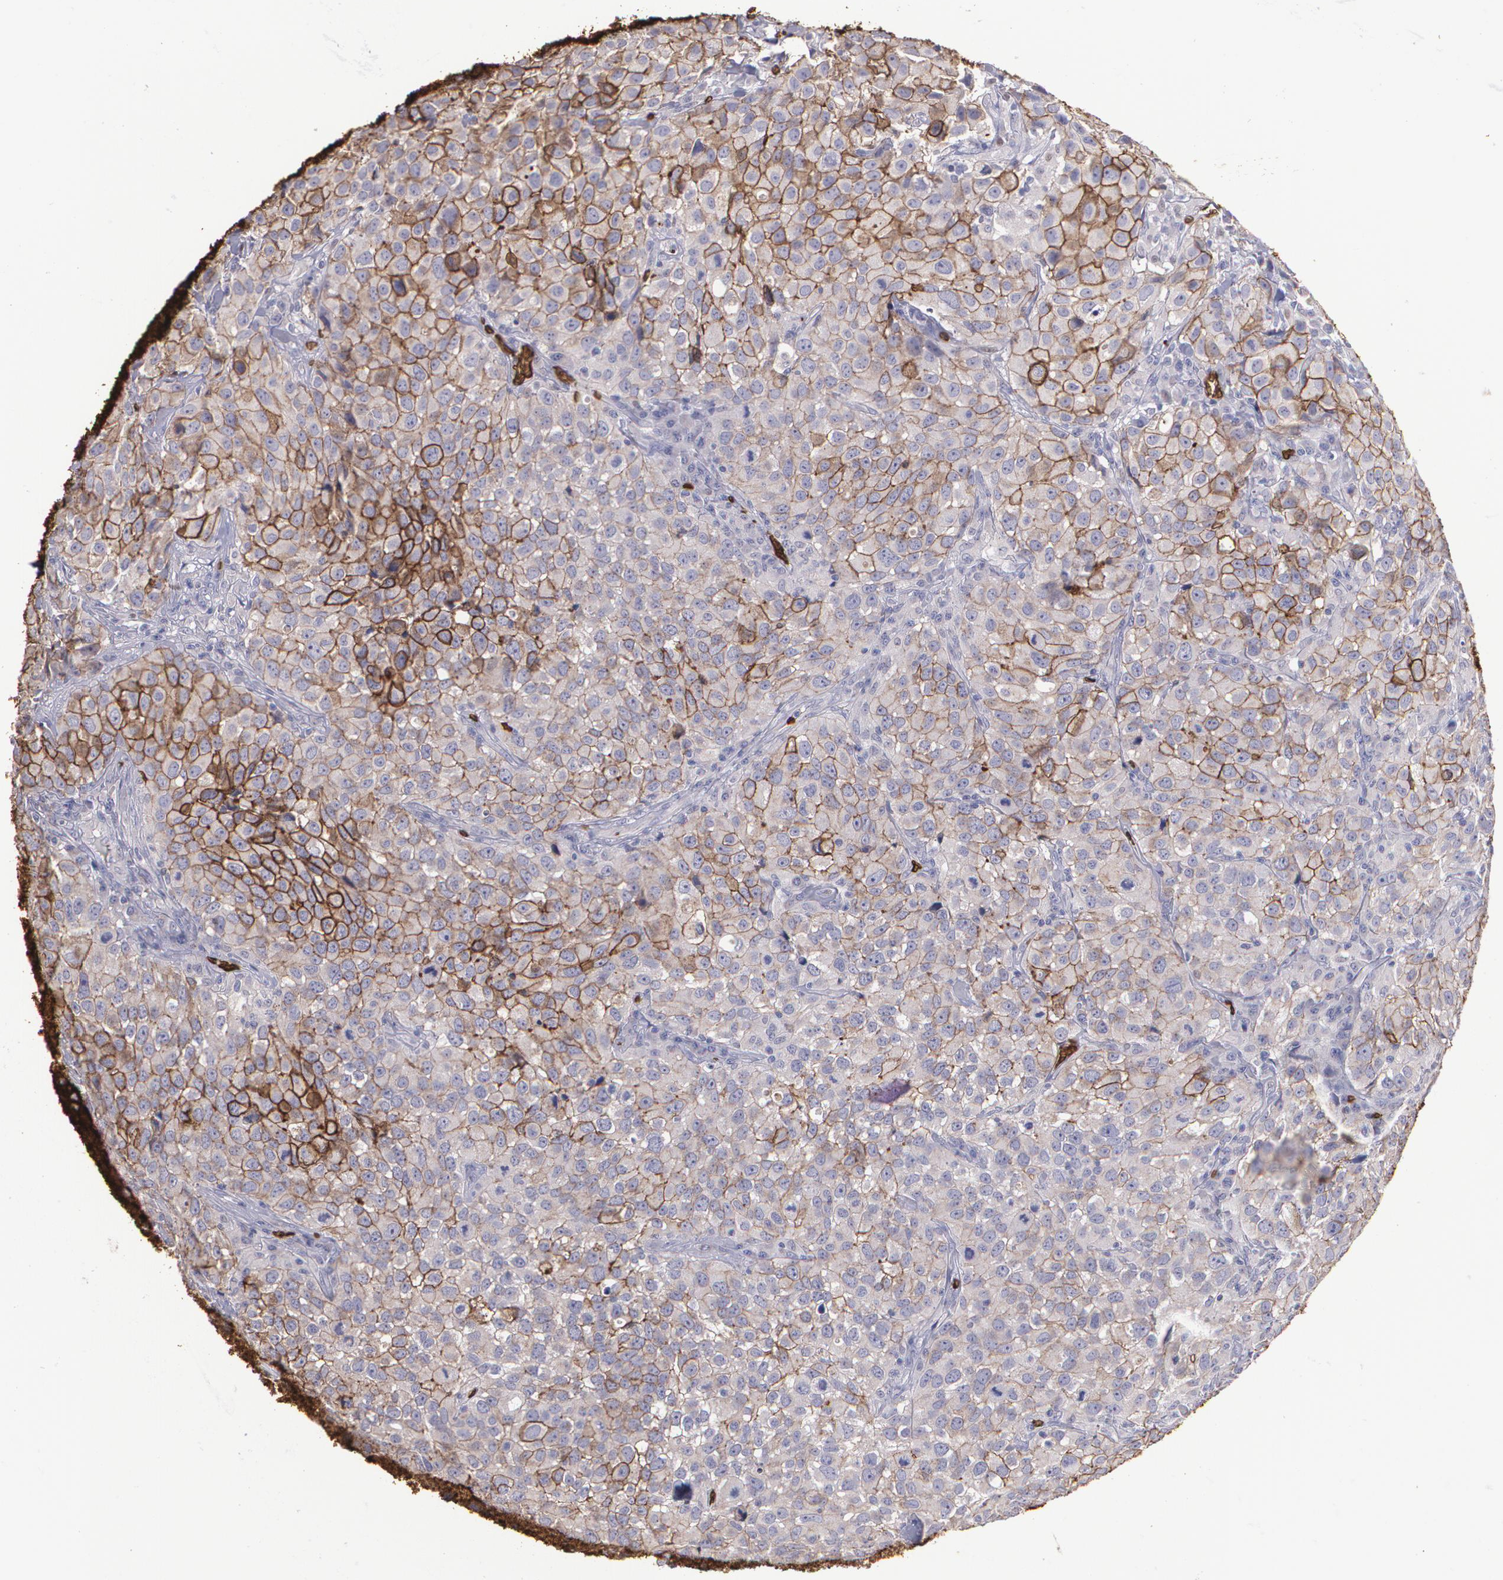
{"staining": {"intensity": "moderate", "quantity": ">75%", "location": "cytoplasmic/membranous"}, "tissue": "urothelial cancer", "cell_type": "Tumor cells", "image_type": "cancer", "snomed": [{"axis": "morphology", "description": "Urothelial carcinoma, High grade"}, {"axis": "topography", "description": "Urinary bladder"}], "caption": "Protein staining of urothelial carcinoma (high-grade) tissue reveals moderate cytoplasmic/membranous staining in approximately >75% of tumor cells. The staining was performed using DAB to visualize the protein expression in brown, while the nuclei were stained in blue with hematoxylin (Magnification: 20x).", "gene": "SLC2A1", "patient": {"sex": "female", "age": 75}}